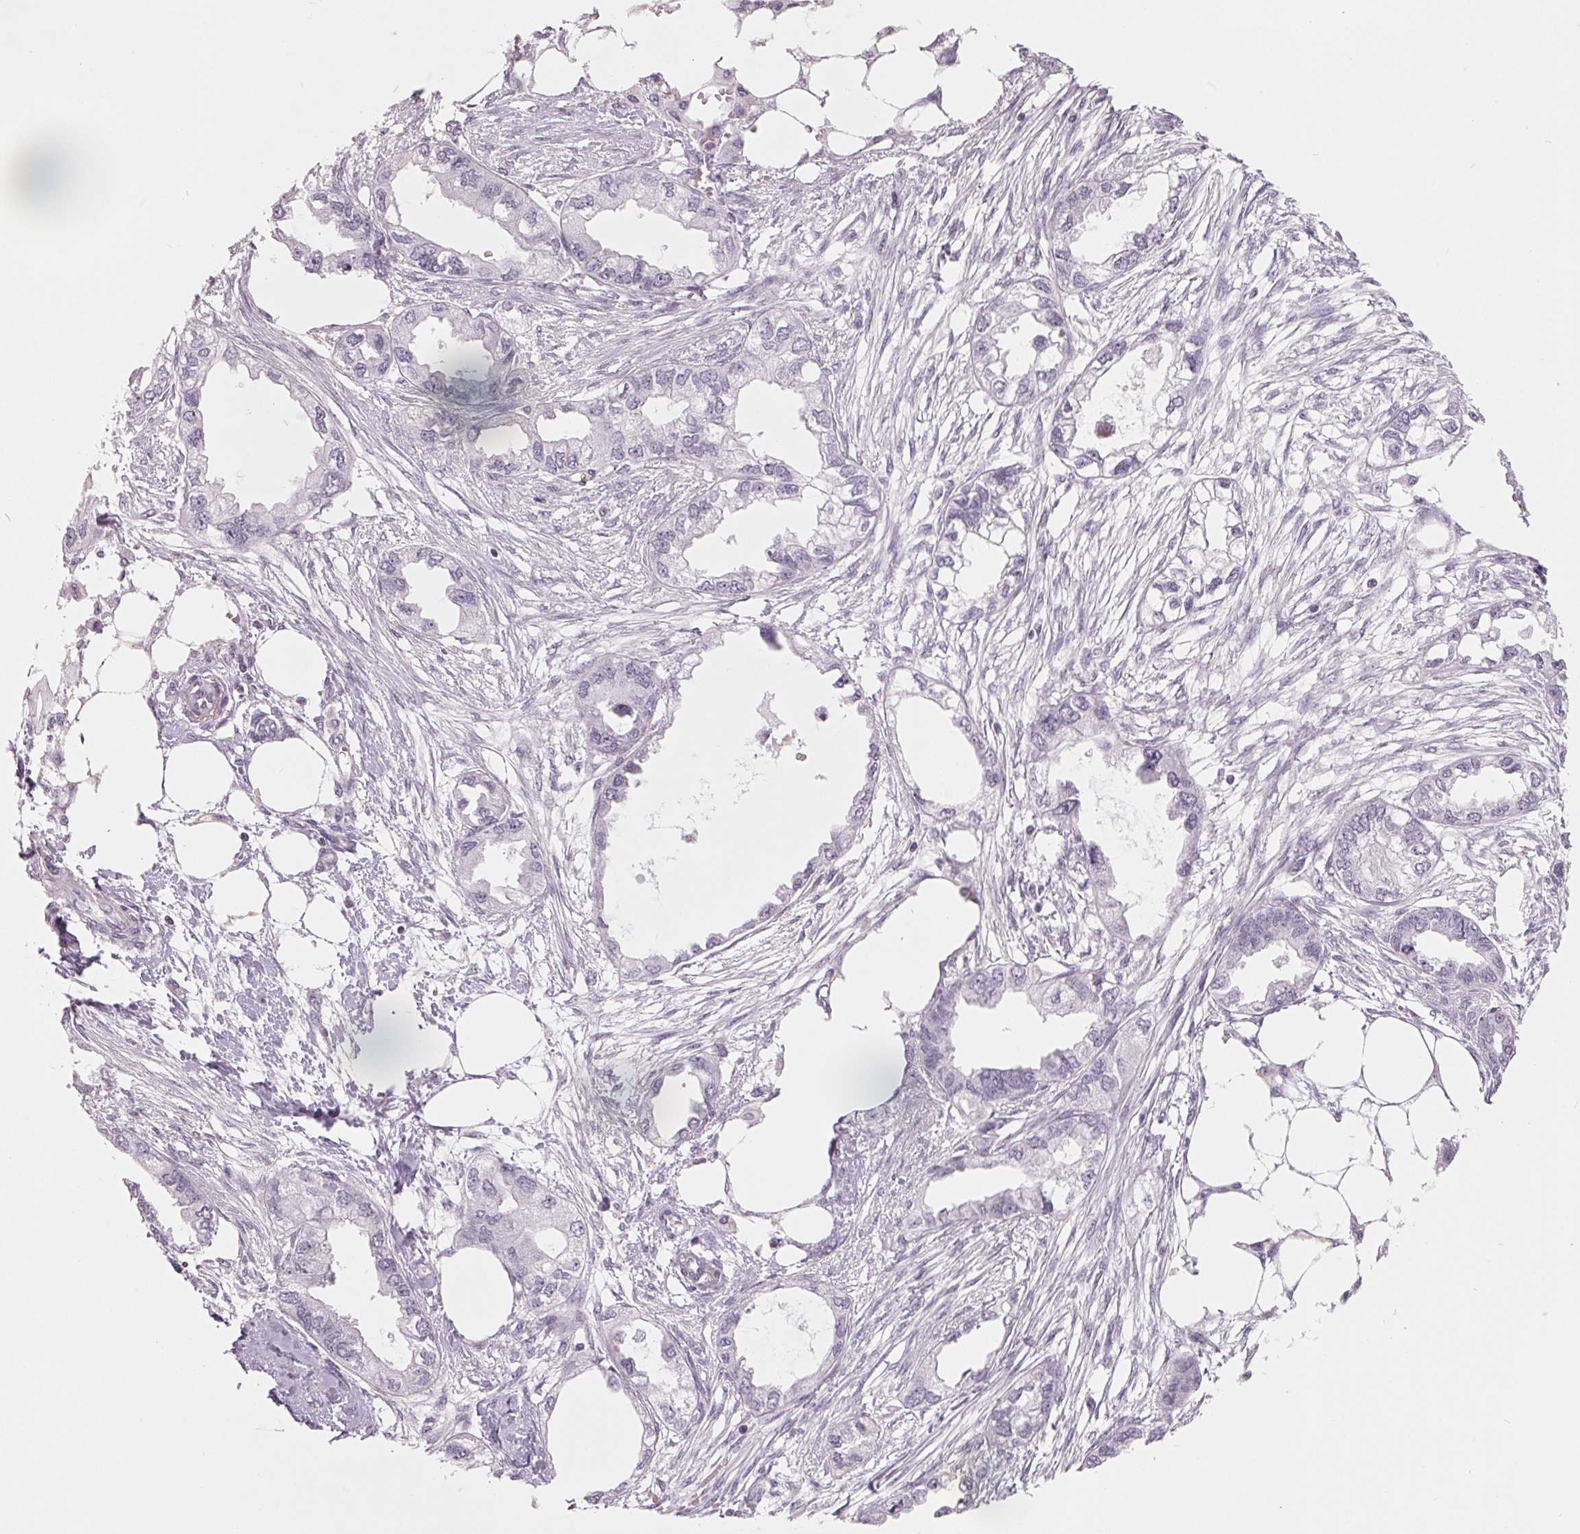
{"staining": {"intensity": "negative", "quantity": "none", "location": "none"}, "tissue": "endometrial cancer", "cell_type": "Tumor cells", "image_type": "cancer", "snomed": [{"axis": "morphology", "description": "Adenocarcinoma, NOS"}, {"axis": "morphology", "description": "Adenocarcinoma, metastatic, NOS"}, {"axis": "topography", "description": "Adipose tissue"}, {"axis": "topography", "description": "Endometrium"}], "caption": "DAB immunohistochemical staining of endometrial metastatic adenocarcinoma demonstrates no significant expression in tumor cells.", "gene": "FTCD", "patient": {"sex": "female", "age": 67}}